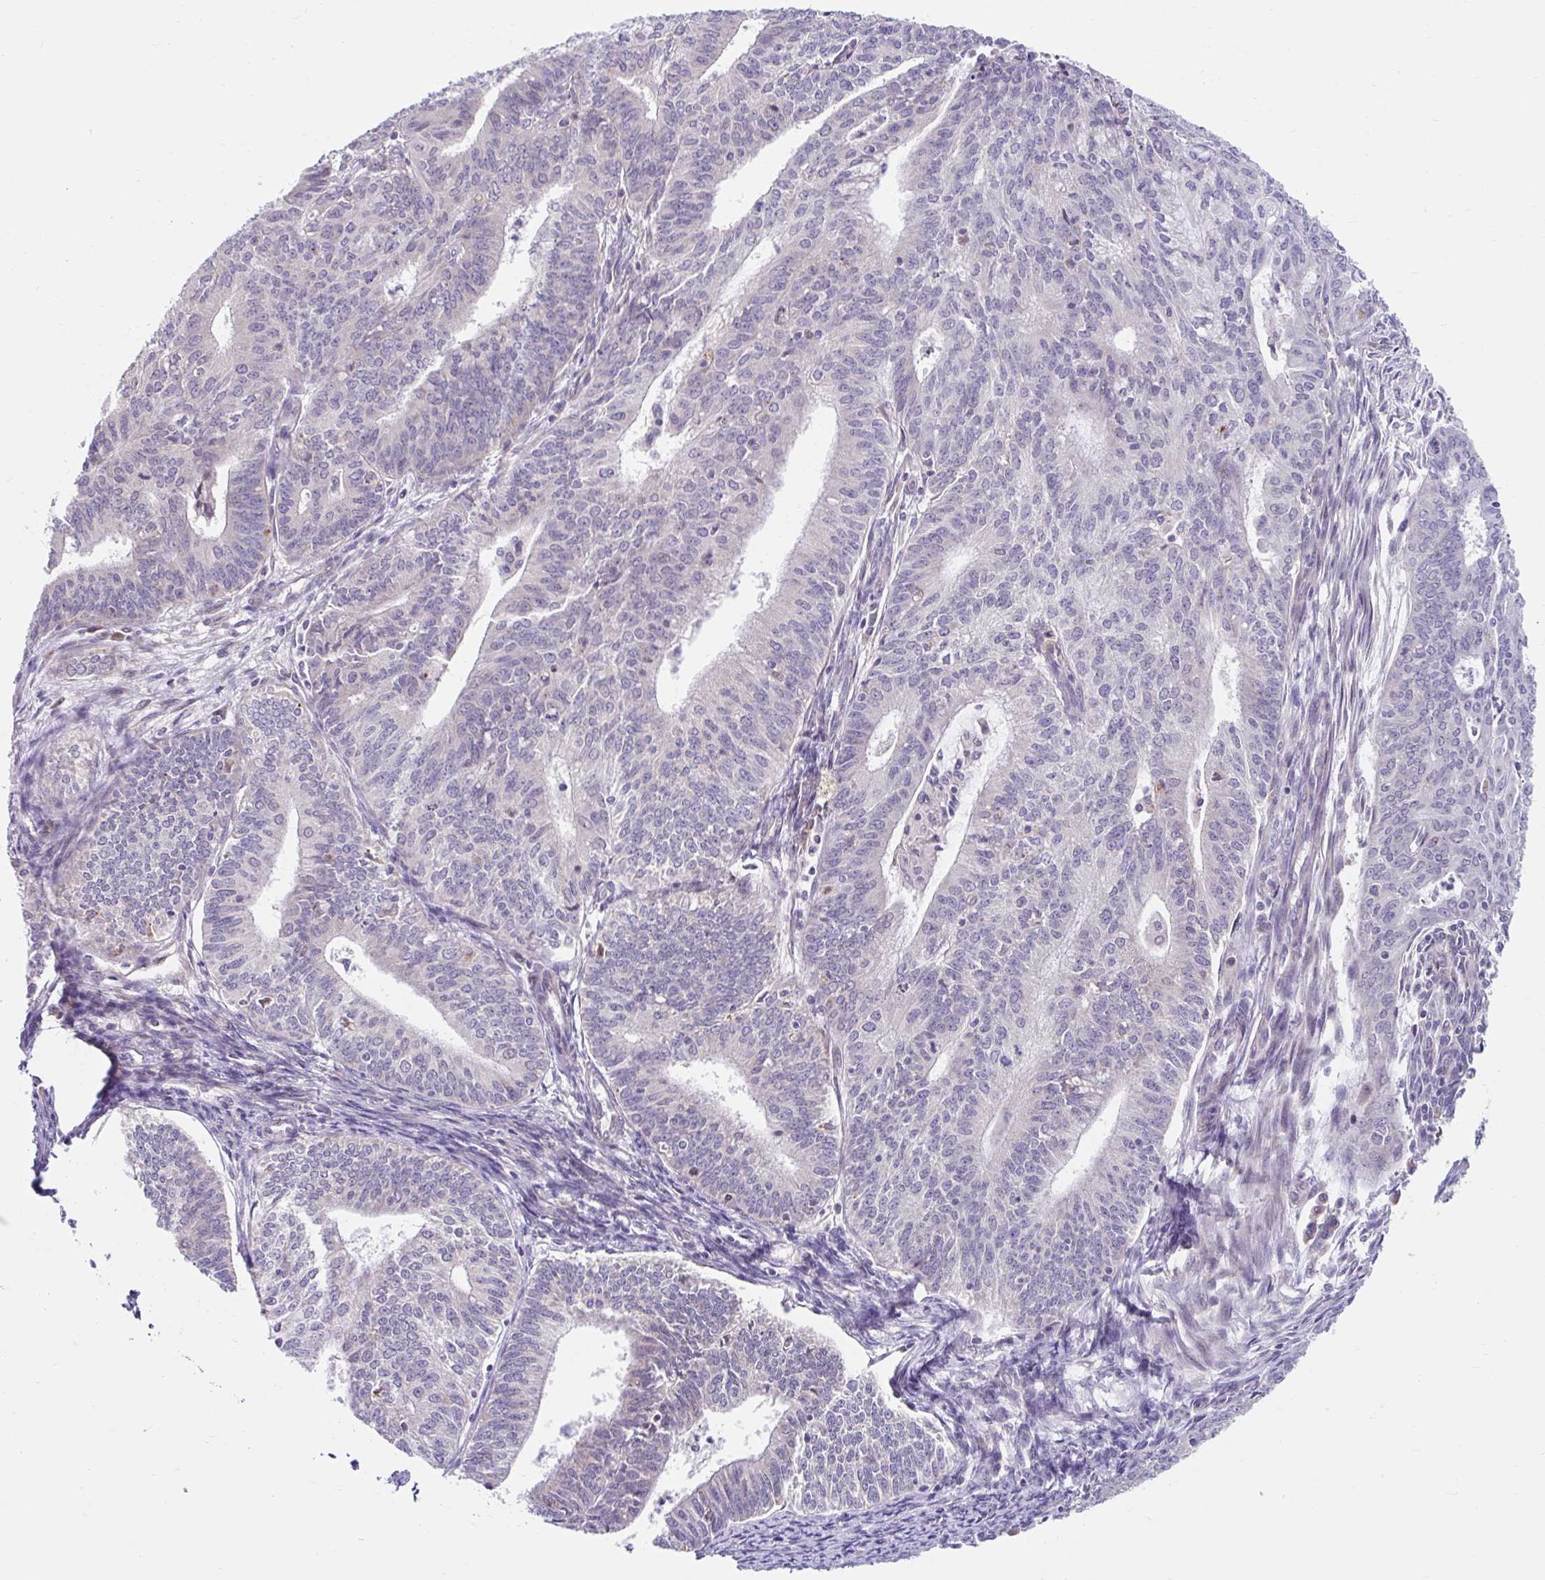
{"staining": {"intensity": "negative", "quantity": "none", "location": "none"}, "tissue": "endometrial cancer", "cell_type": "Tumor cells", "image_type": "cancer", "snomed": [{"axis": "morphology", "description": "Adenocarcinoma, NOS"}, {"axis": "topography", "description": "Endometrium"}], "caption": "Immunohistochemical staining of human endometrial adenocarcinoma reveals no significant positivity in tumor cells.", "gene": "NT5C1B", "patient": {"sex": "female", "age": 61}}